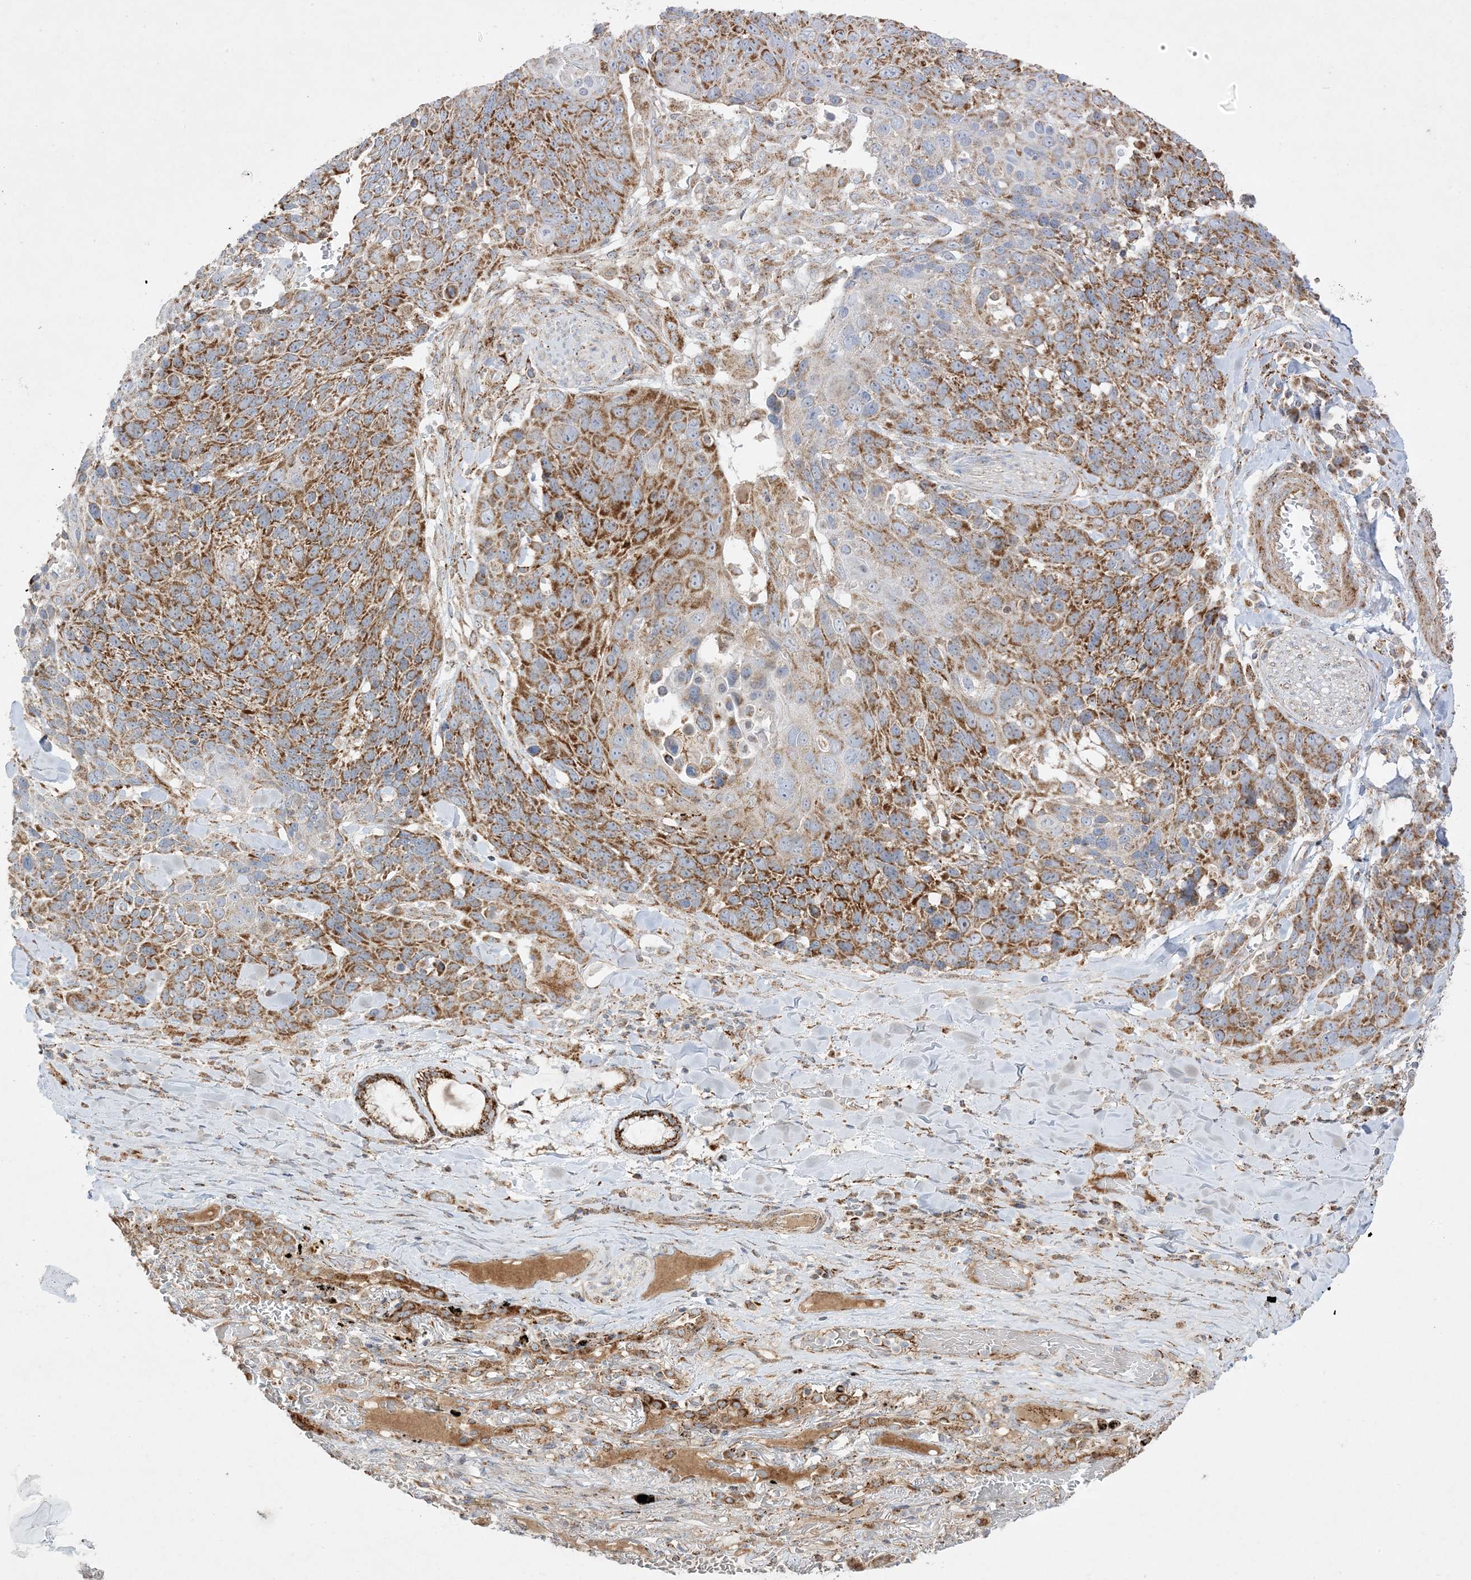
{"staining": {"intensity": "moderate", "quantity": ">75%", "location": "cytoplasmic/membranous"}, "tissue": "lung cancer", "cell_type": "Tumor cells", "image_type": "cancer", "snomed": [{"axis": "morphology", "description": "Squamous cell carcinoma, NOS"}, {"axis": "topography", "description": "Lung"}], "caption": "An immunohistochemistry (IHC) image of tumor tissue is shown. Protein staining in brown shows moderate cytoplasmic/membranous positivity in squamous cell carcinoma (lung) within tumor cells.", "gene": "NDUFAF3", "patient": {"sex": "male", "age": 66}}